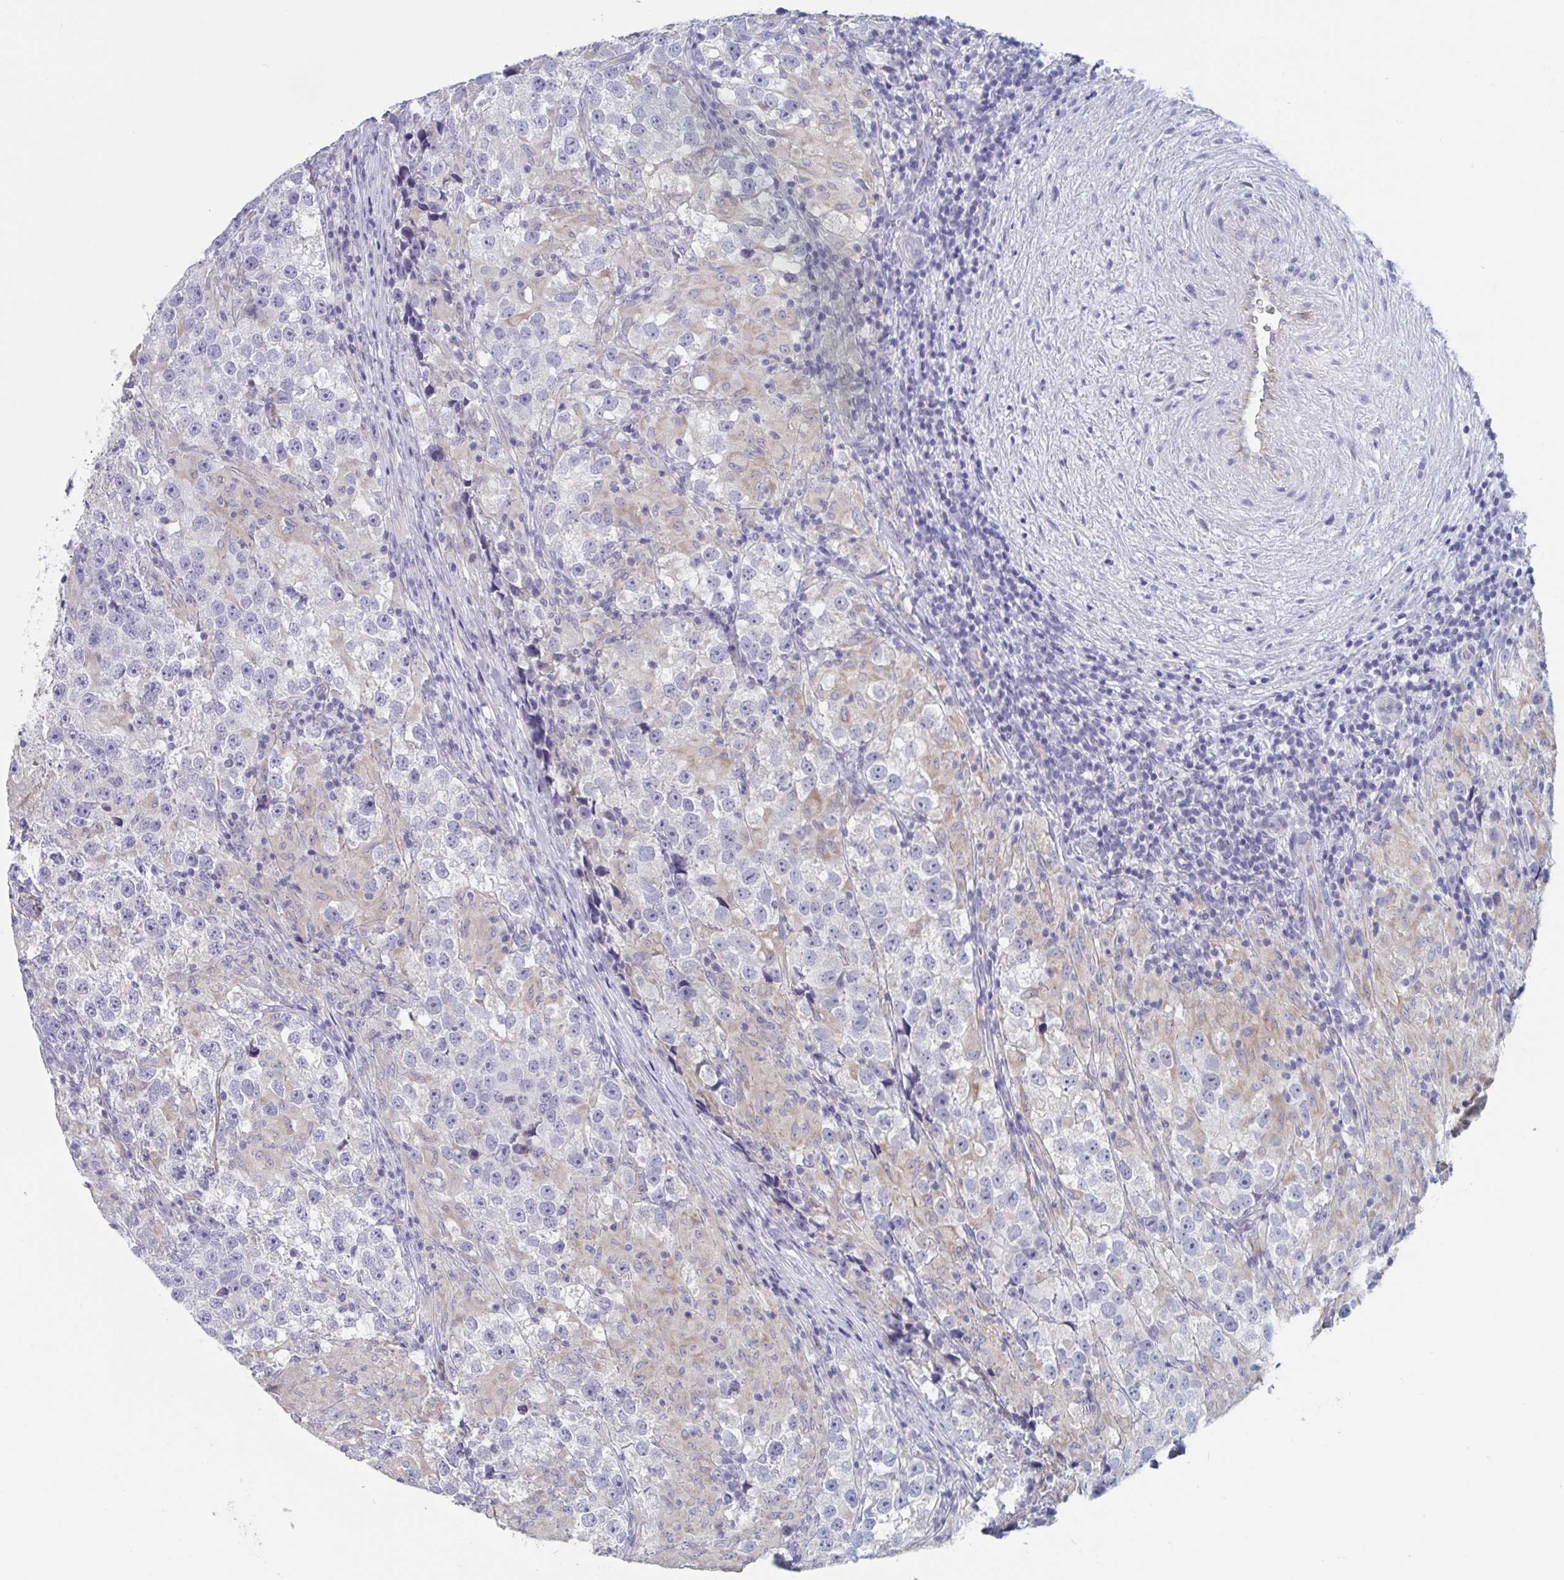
{"staining": {"intensity": "negative", "quantity": "none", "location": "none"}, "tissue": "testis cancer", "cell_type": "Tumor cells", "image_type": "cancer", "snomed": [{"axis": "morphology", "description": "Seminoma, NOS"}, {"axis": "topography", "description": "Testis"}], "caption": "Testis cancer (seminoma) stained for a protein using IHC exhibits no staining tumor cells.", "gene": "ABHD16A", "patient": {"sex": "male", "age": 46}}